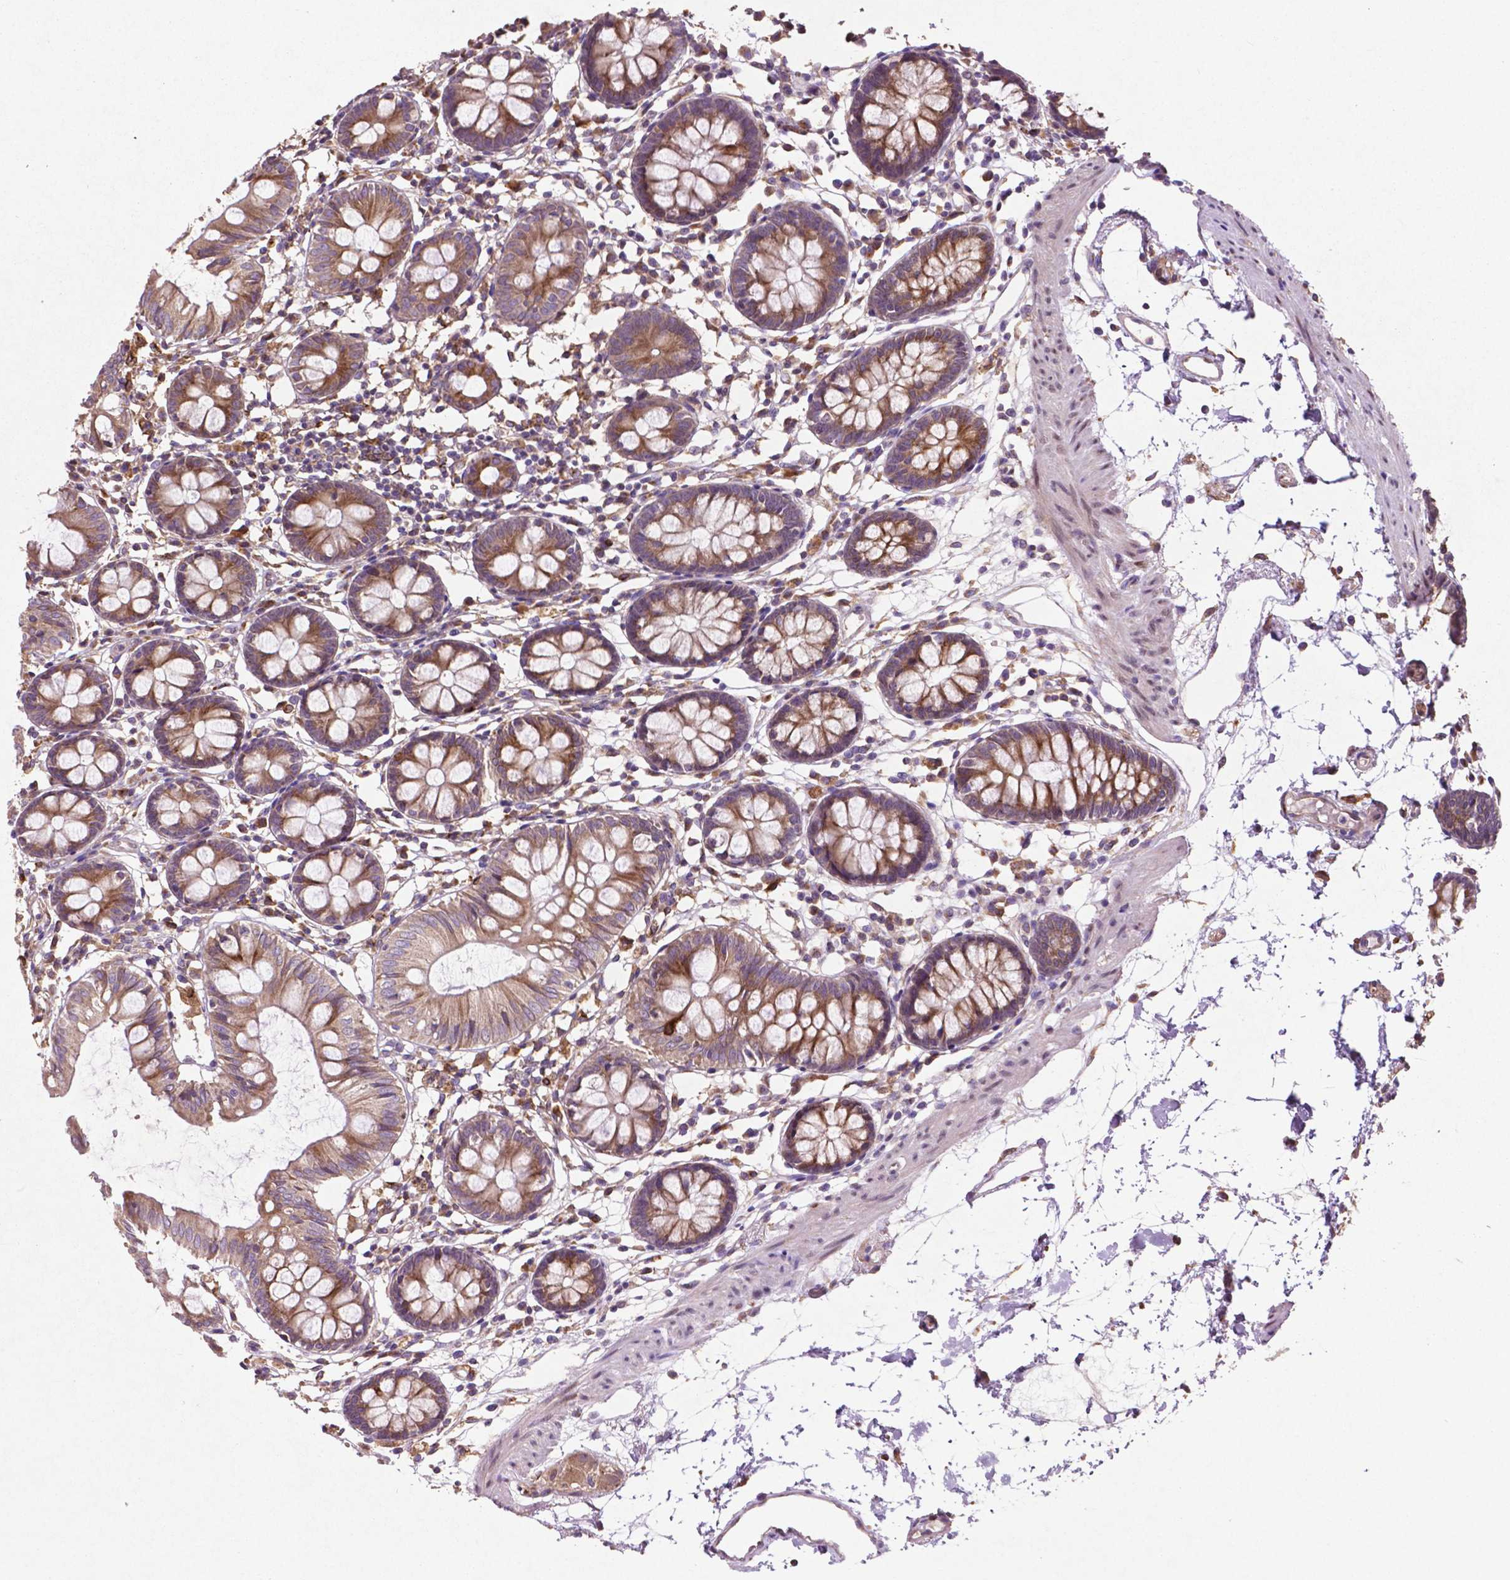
{"staining": {"intensity": "negative", "quantity": "none", "location": "none"}, "tissue": "colon", "cell_type": "Endothelial cells", "image_type": "normal", "snomed": [{"axis": "morphology", "description": "Normal tissue, NOS"}, {"axis": "topography", "description": "Colon"}], "caption": "Immunohistochemistry (IHC) of normal colon demonstrates no expression in endothelial cells. The staining was performed using DAB to visualize the protein expression in brown, while the nuclei were stained in blue with hematoxylin (Magnification: 20x).", "gene": "MBTPS1", "patient": {"sex": "female", "age": 84}}